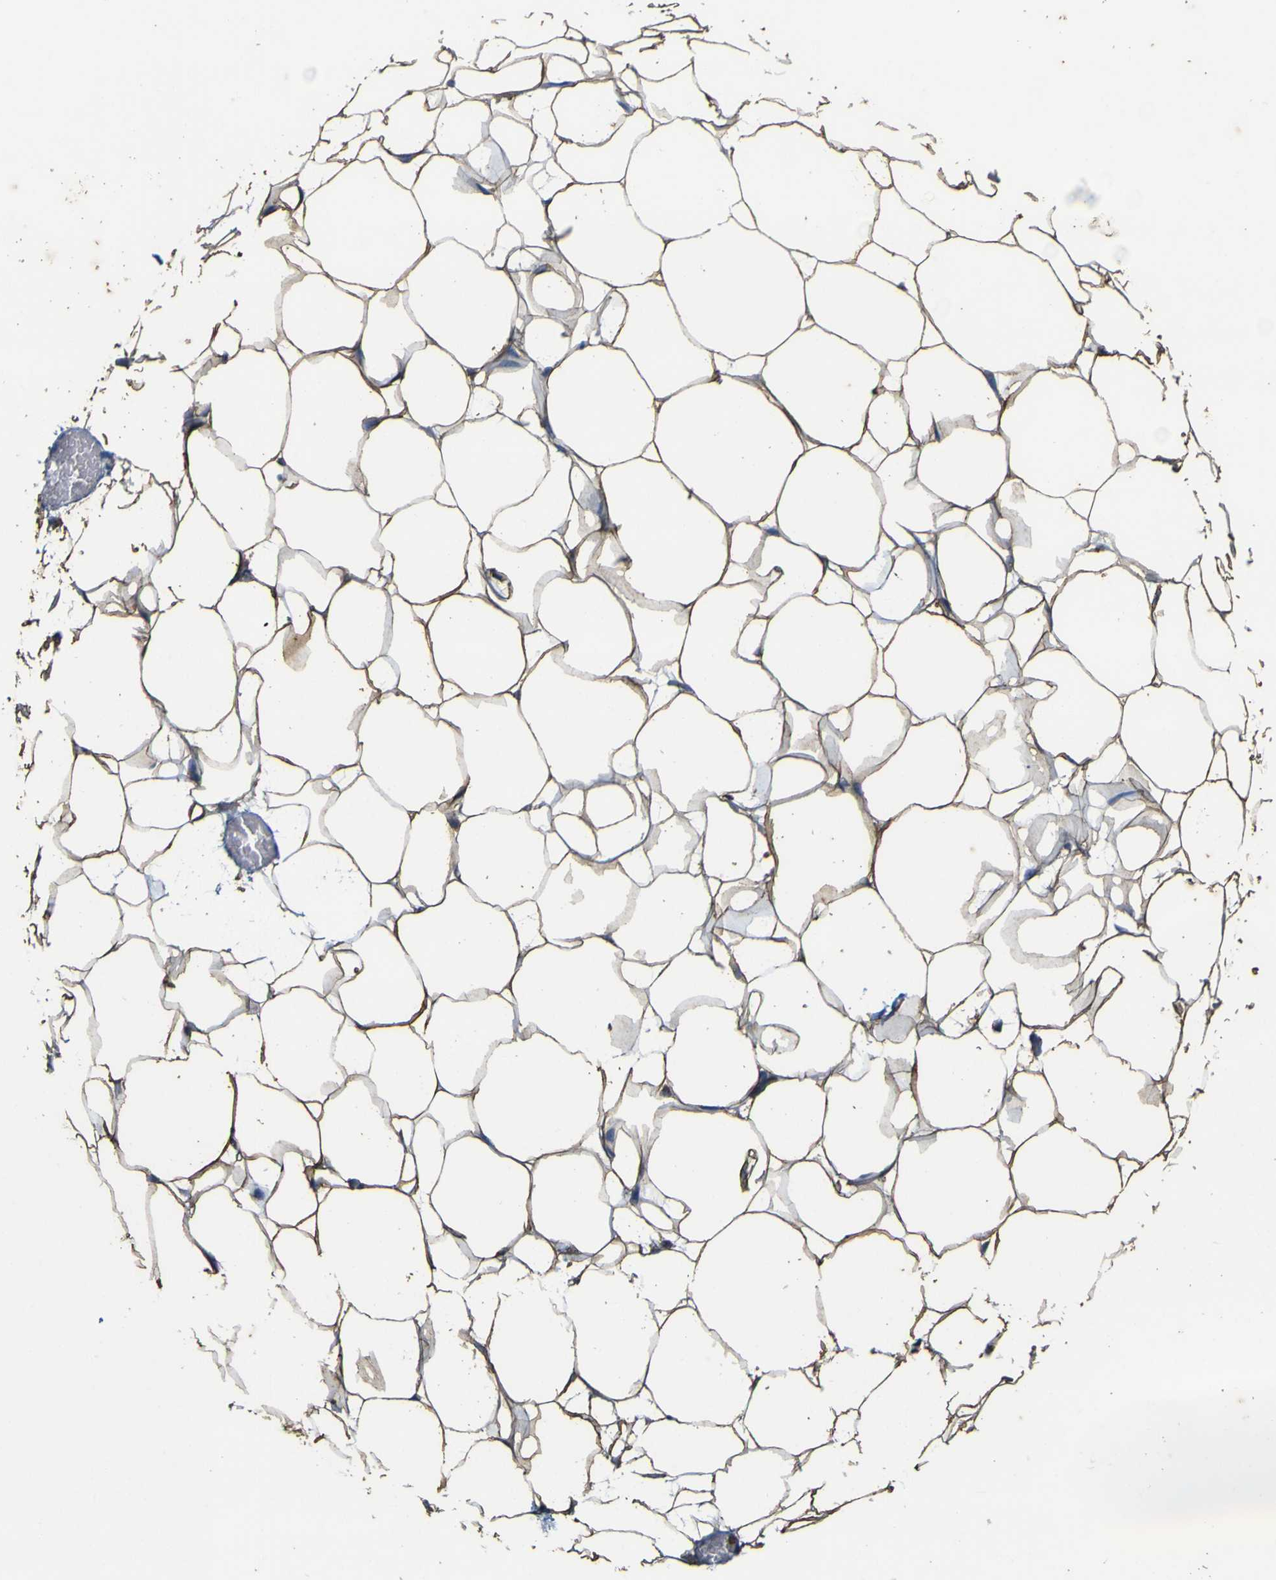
{"staining": {"intensity": "moderate", "quantity": ">75%", "location": "cytoplasmic/membranous"}, "tissue": "adipose tissue", "cell_type": "Adipocytes", "image_type": "normal", "snomed": [{"axis": "morphology", "description": "Normal tissue, NOS"}, {"axis": "topography", "description": "Breast"}, {"axis": "topography", "description": "Adipose tissue"}], "caption": "DAB immunohistochemical staining of benign human adipose tissue shows moderate cytoplasmic/membranous protein expression in approximately >75% of adipocytes. The staining is performed using DAB (3,3'-diaminobenzidine) brown chromogen to label protein expression. The nuclei are counter-stained blue using hematoxylin.", "gene": "ACSL3", "patient": {"sex": "female", "age": 25}}